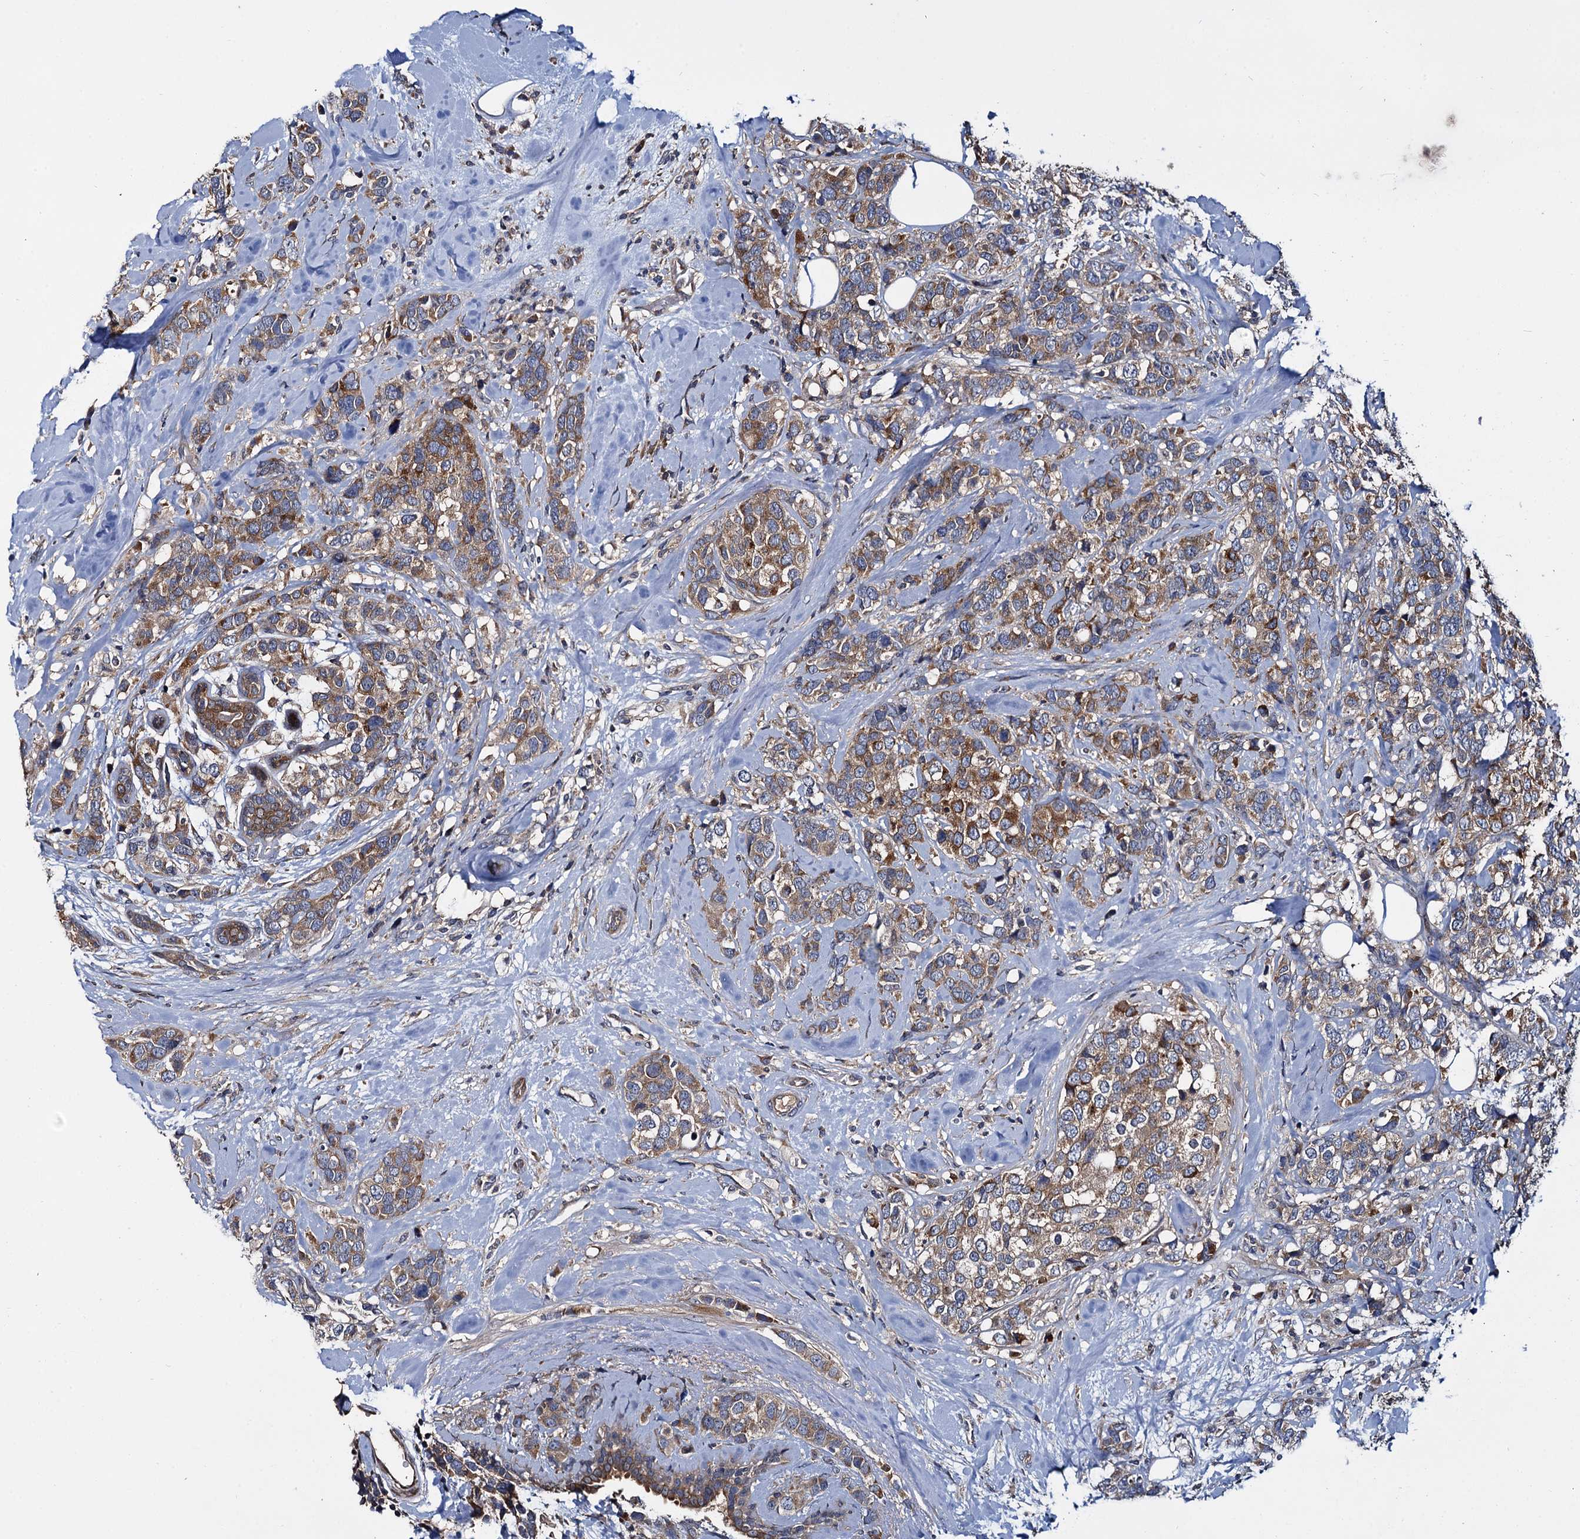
{"staining": {"intensity": "moderate", "quantity": ">75%", "location": "cytoplasmic/membranous"}, "tissue": "breast cancer", "cell_type": "Tumor cells", "image_type": "cancer", "snomed": [{"axis": "morphology", "description": "Lobular carcinoma"}, {"axis": "topography", "description": "Breast"}], "caption": "Immunohistochemistry of breast lobular carcinoma demonstrates medium levels of moderate cytoplasmic/membranous expression in about >75% of tumor cells.", "gene": "CEP192", "patient": {"sex": "female", "age": 59}}